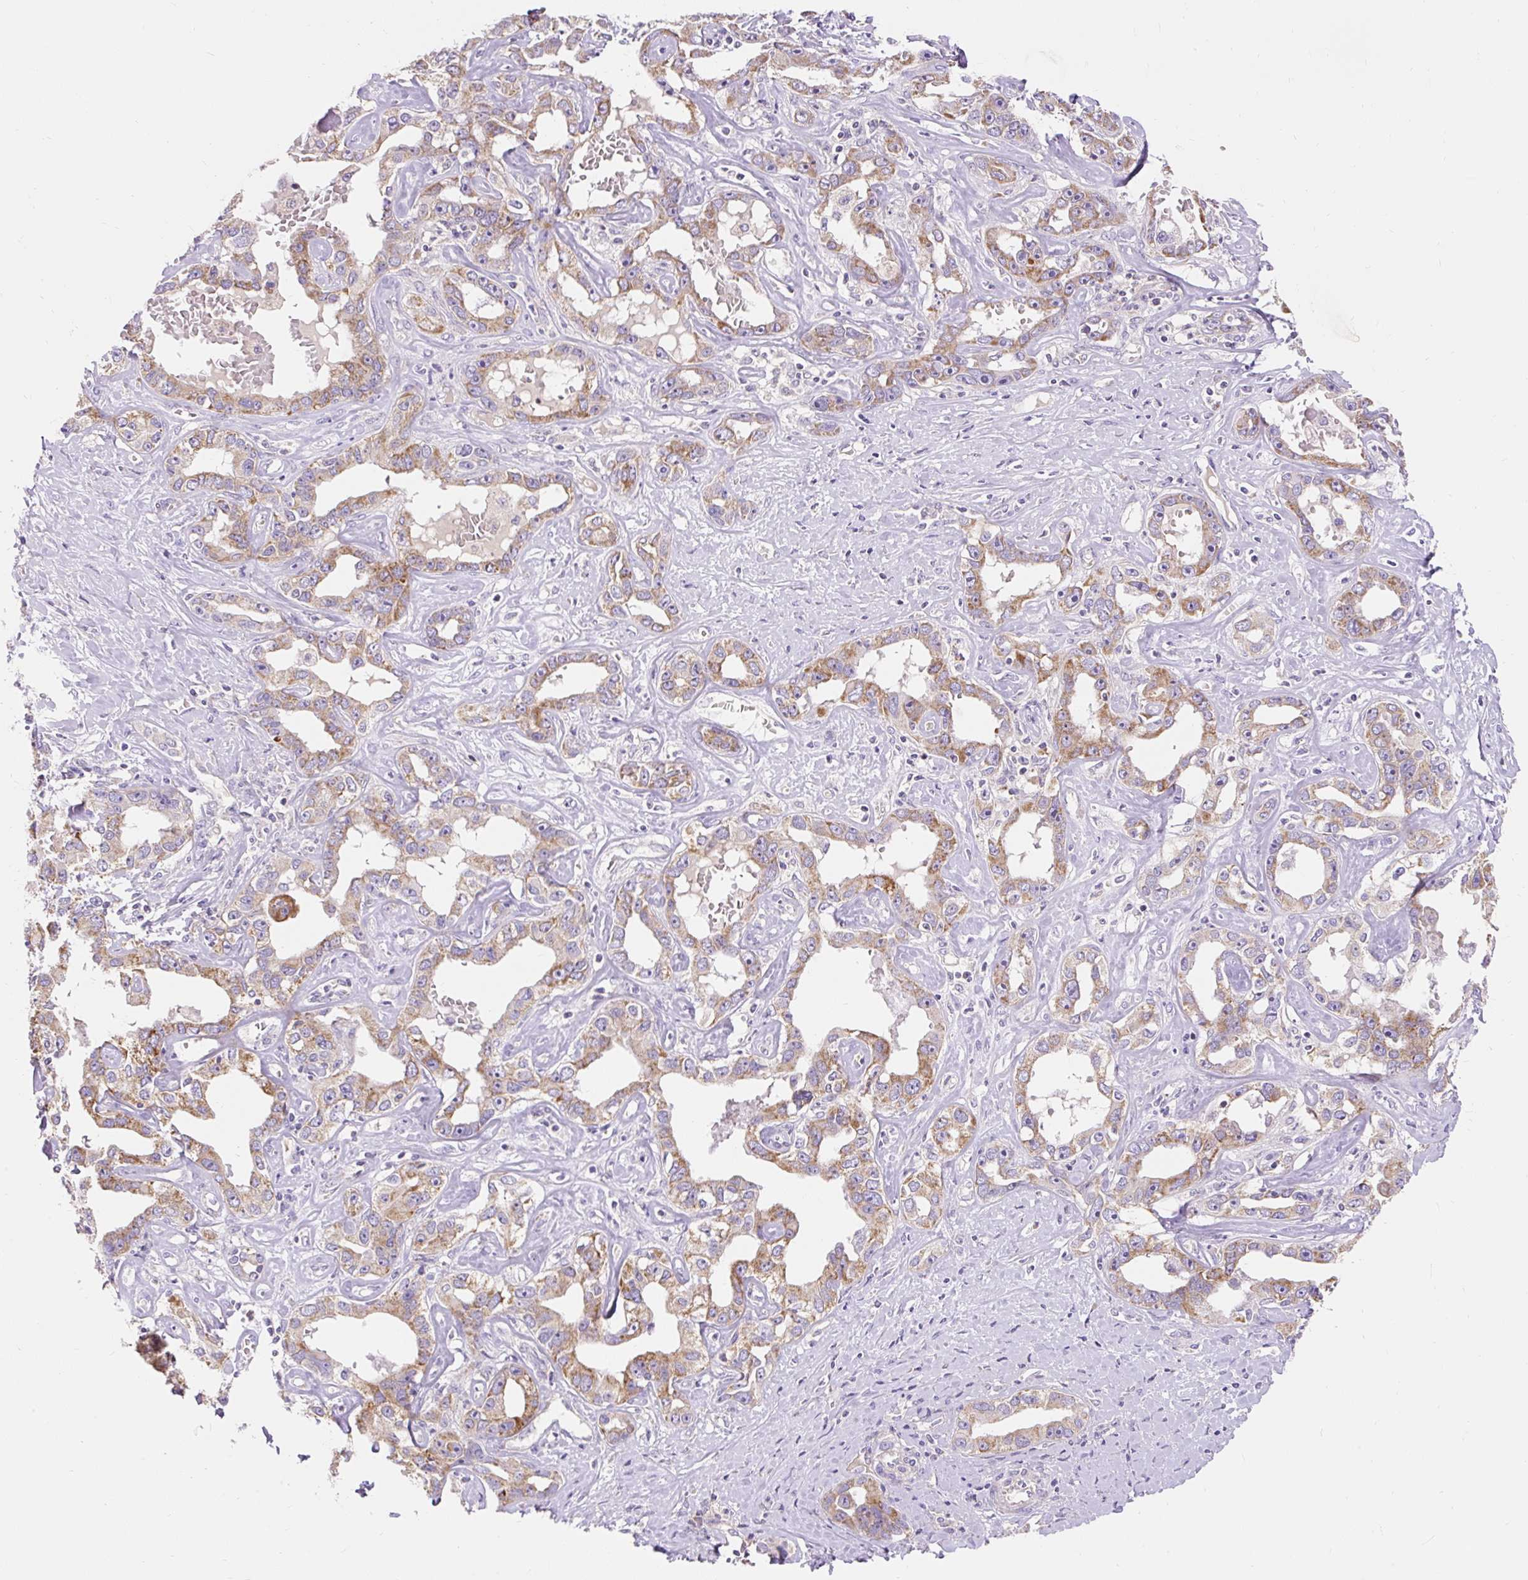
{"staining": {"intensity": "moderate", "quantity": ">75%", "location": "cytoplasmic/membranous"}, "tissue": "liver cancer", "cell_type": "Tumor cells", "image_type": "cancer", "snomed": [{"axis": "morphology", "description": "Cholangiocarcinoma"}, {"axis": "topography", "description": "Liver"}], "caption": "An immunohistochemistry photomicrograph of neoplastic tissue is shown. Protein staining in brown labels moderate cytoplasmic/membranous positivity in liver cancer (cholangiocarcinoma) within tumor cells.", "gene": "PMAIP1", "patient": {"sex": "male", "age": 59}}